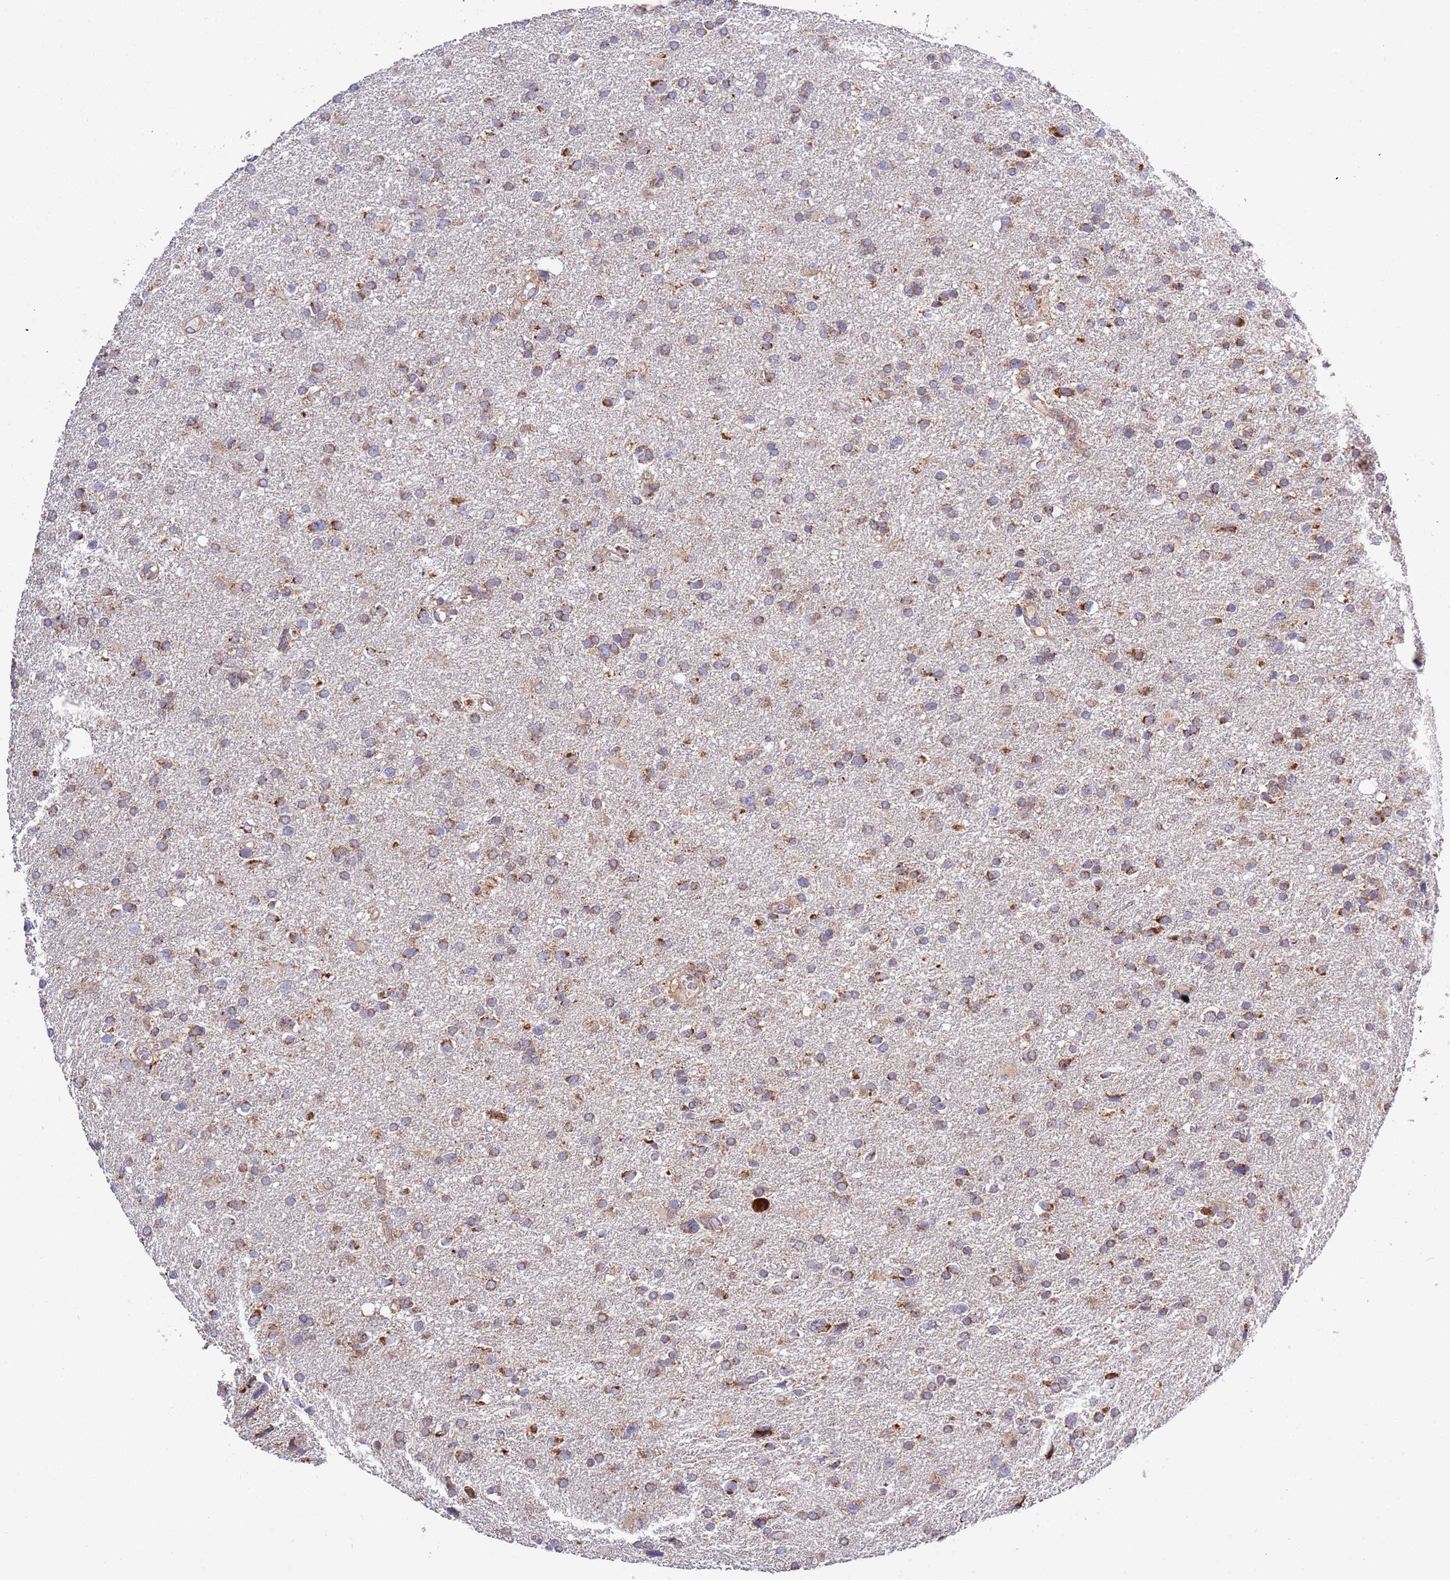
{"staining": {"intensity": "moderate", "quantity": ">75%", "location": "cytoplasmic/membranous"}, "tissue": "glioma", "cell_type": "Tumor cells", "image_type": "cancer", "snomed": [{"axis": "morphology", "description": "Glioma, malignant, Low grade"}, {"axis": "topography", "description": "Brain"}], "caption": "Immunohistochemical staining of human glioma shows moderate cytoplasmic/membranous protein staining in about >75% of tumor cells.", "gene": "IRS4", "patient": {"sex": "female", "age": 32}}